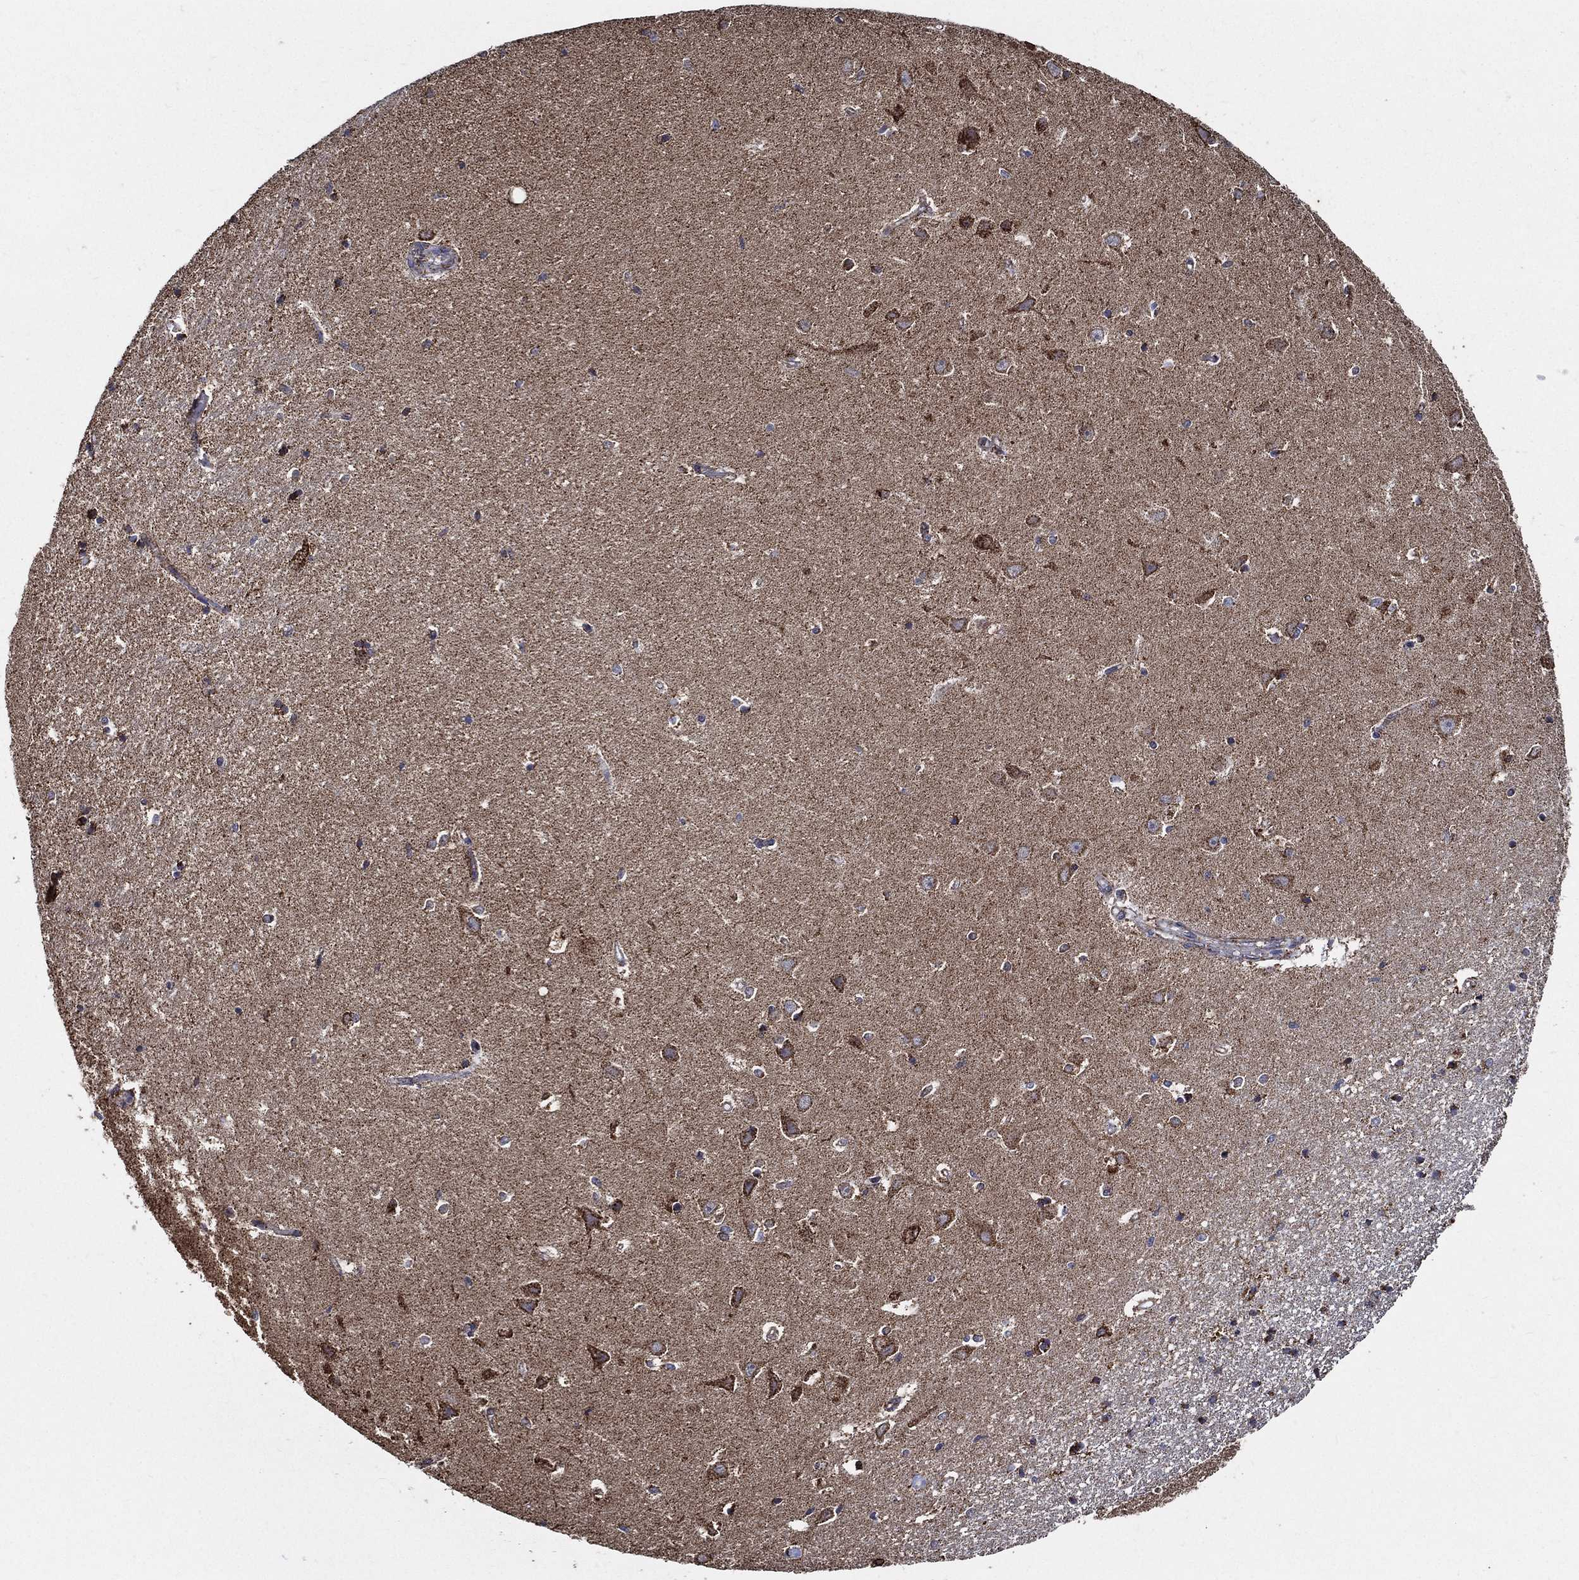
{"staining": {"intensity": "negative", "quantity": "none", "location": "none"}, "tissue": "hippocampus", "cell_type": "Glial cells", "image_type": "normal", "snomed": [{"axis": "morphology", "description": "Normal tissue, NOS"}, {"axis": "topography", "description": "Hippocampus"}], "caption": "Micrograph shows no protein staining in glial cells of unremarkable hippocampus.", "gene": "NDUFAB1", "patient": {"sex": "female", "age": 64}}